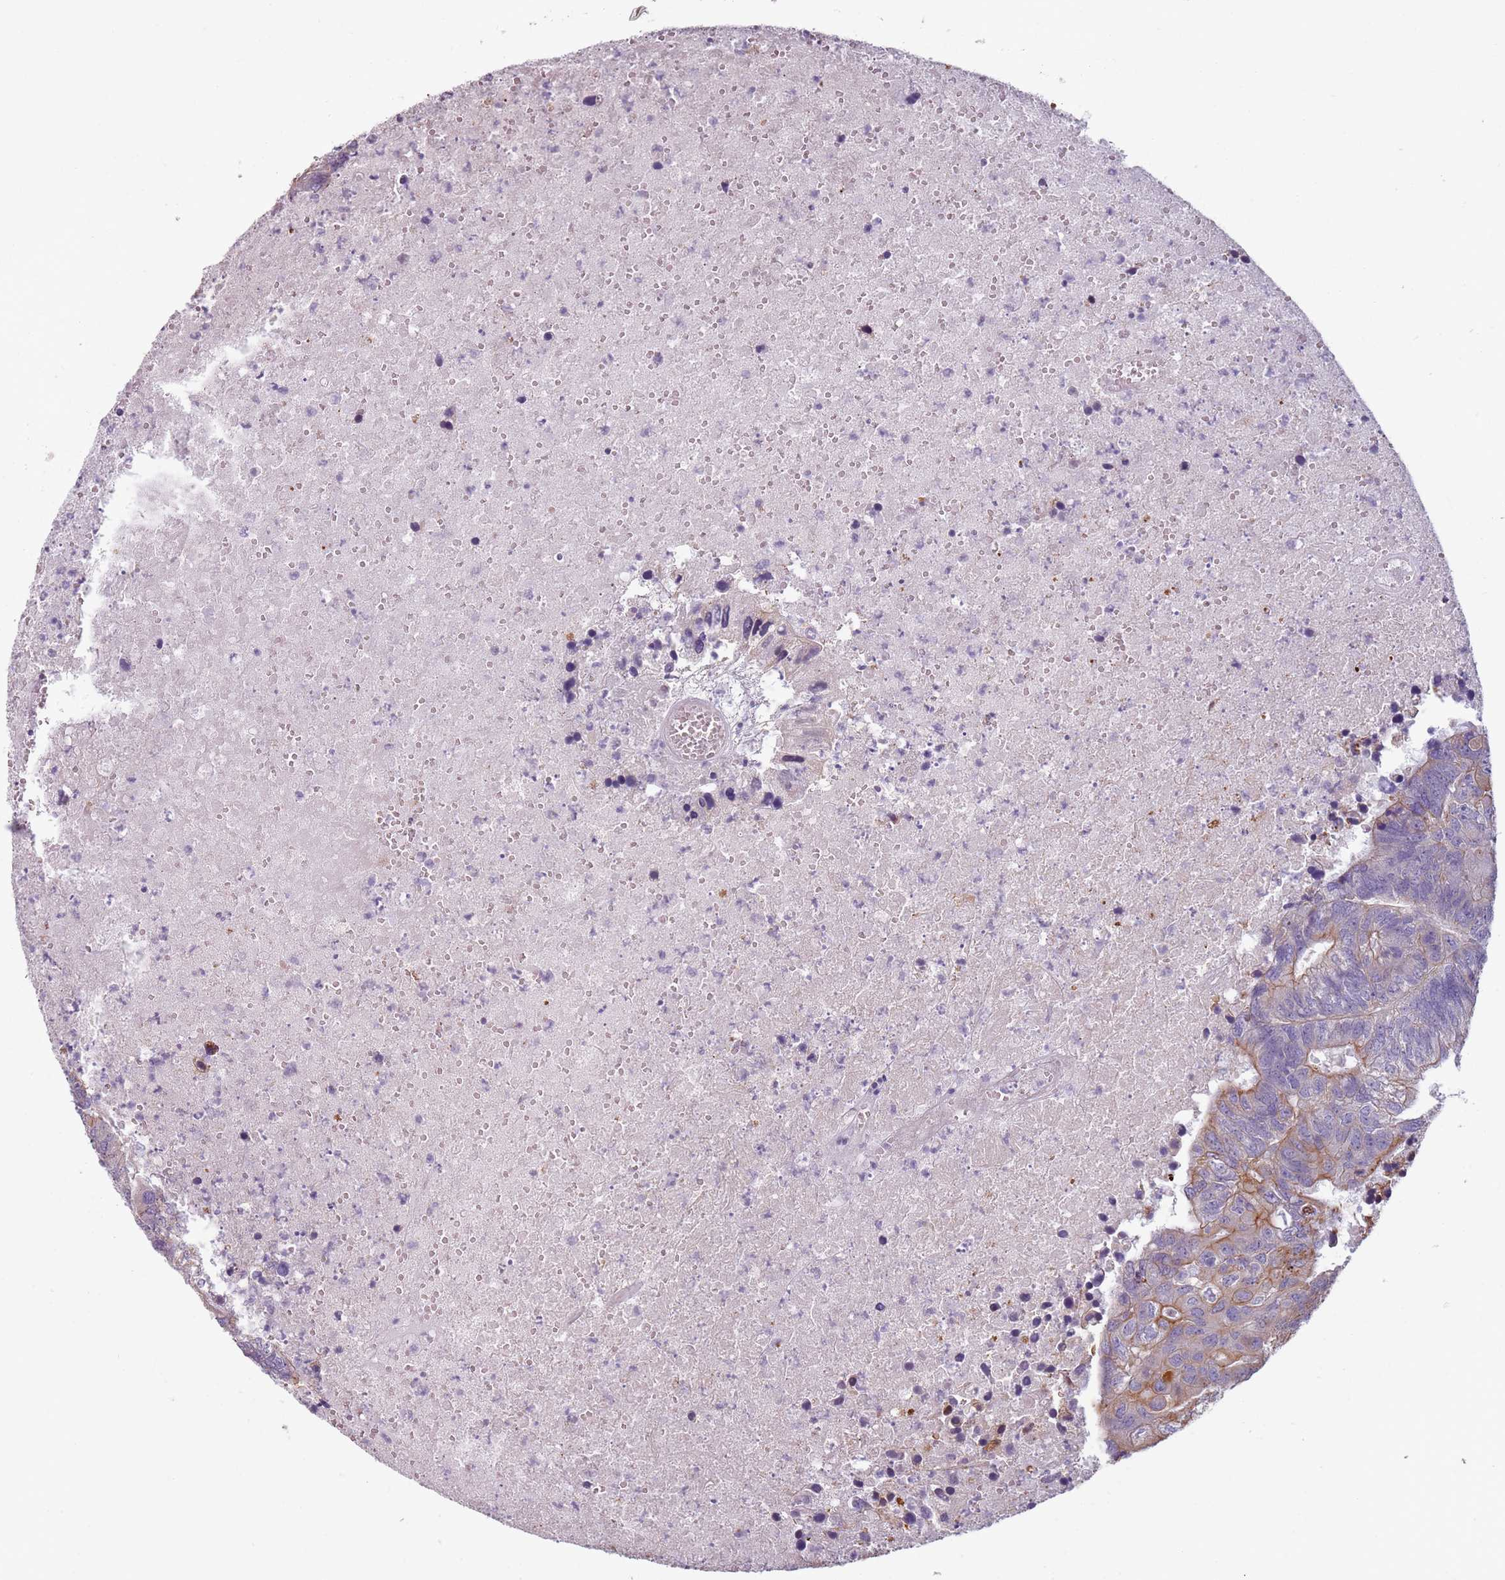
{"staining": {"intensity": "moderate", "quantity": "<25%", "location": "cytoplasmic/membranous"}, "tissue": "colorectal cancer", "cell_type": "Tumor cells", "image_type": "cancer", "snomed": [{"axis": "morphology", "description": "Adenocarcinoma, NOS"}, {"axis": "topography", "description": "Colon"}], "caption": "Colorectal cancer stained with DAB IHC reveals low levels of moderate cytoplasmic/membranous positivity in approximately <25% of tumor cells.", "gene": "TLCD2", "patient": {"sex": "female", "age": 48}}